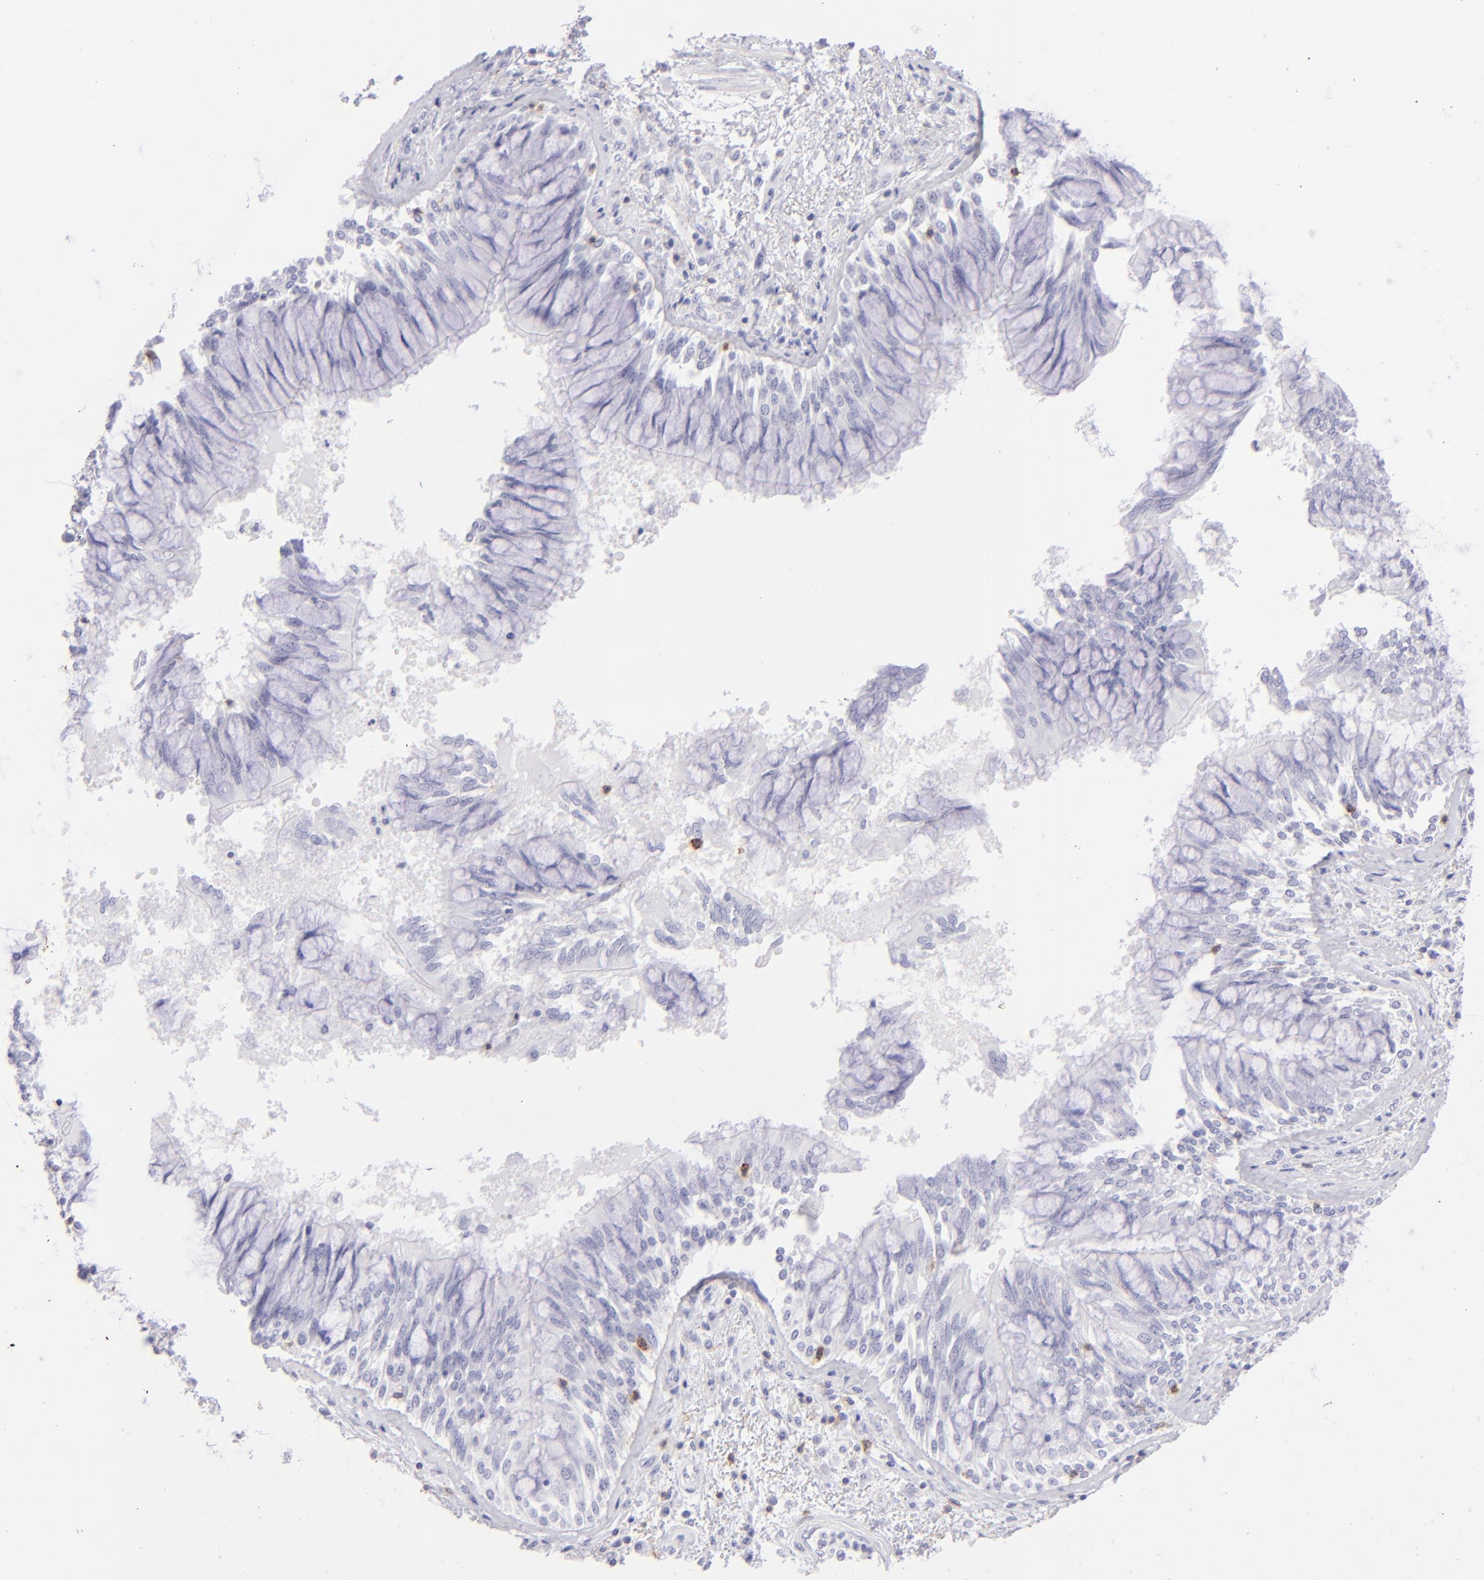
{"staining": {"intensity": "negative", "quantity": "none", "location": "none"}, "tissue": "bronchus", "cell_type": "Respiratory epithelial cells", "image_type": "normal", "snomed": [{"axis": "morphology", "description": "Normal tissue, NOS"}, {"axis": "topography", "description": "Cartilage tissue"}, {"axis": "topography", "description": "Bronchus"}, {"axis": "topography", "description": "Lung"}, {"axis": "topography", "description": "Peripheral nerve tissue"}], "caption": "High power microscopy histopathology image of an IHC image of benign bronchus, revealing no significant staining in respiratory epithelial cells.", "gene": "CD69", "patient": {"sex": "female", "age": 49}}